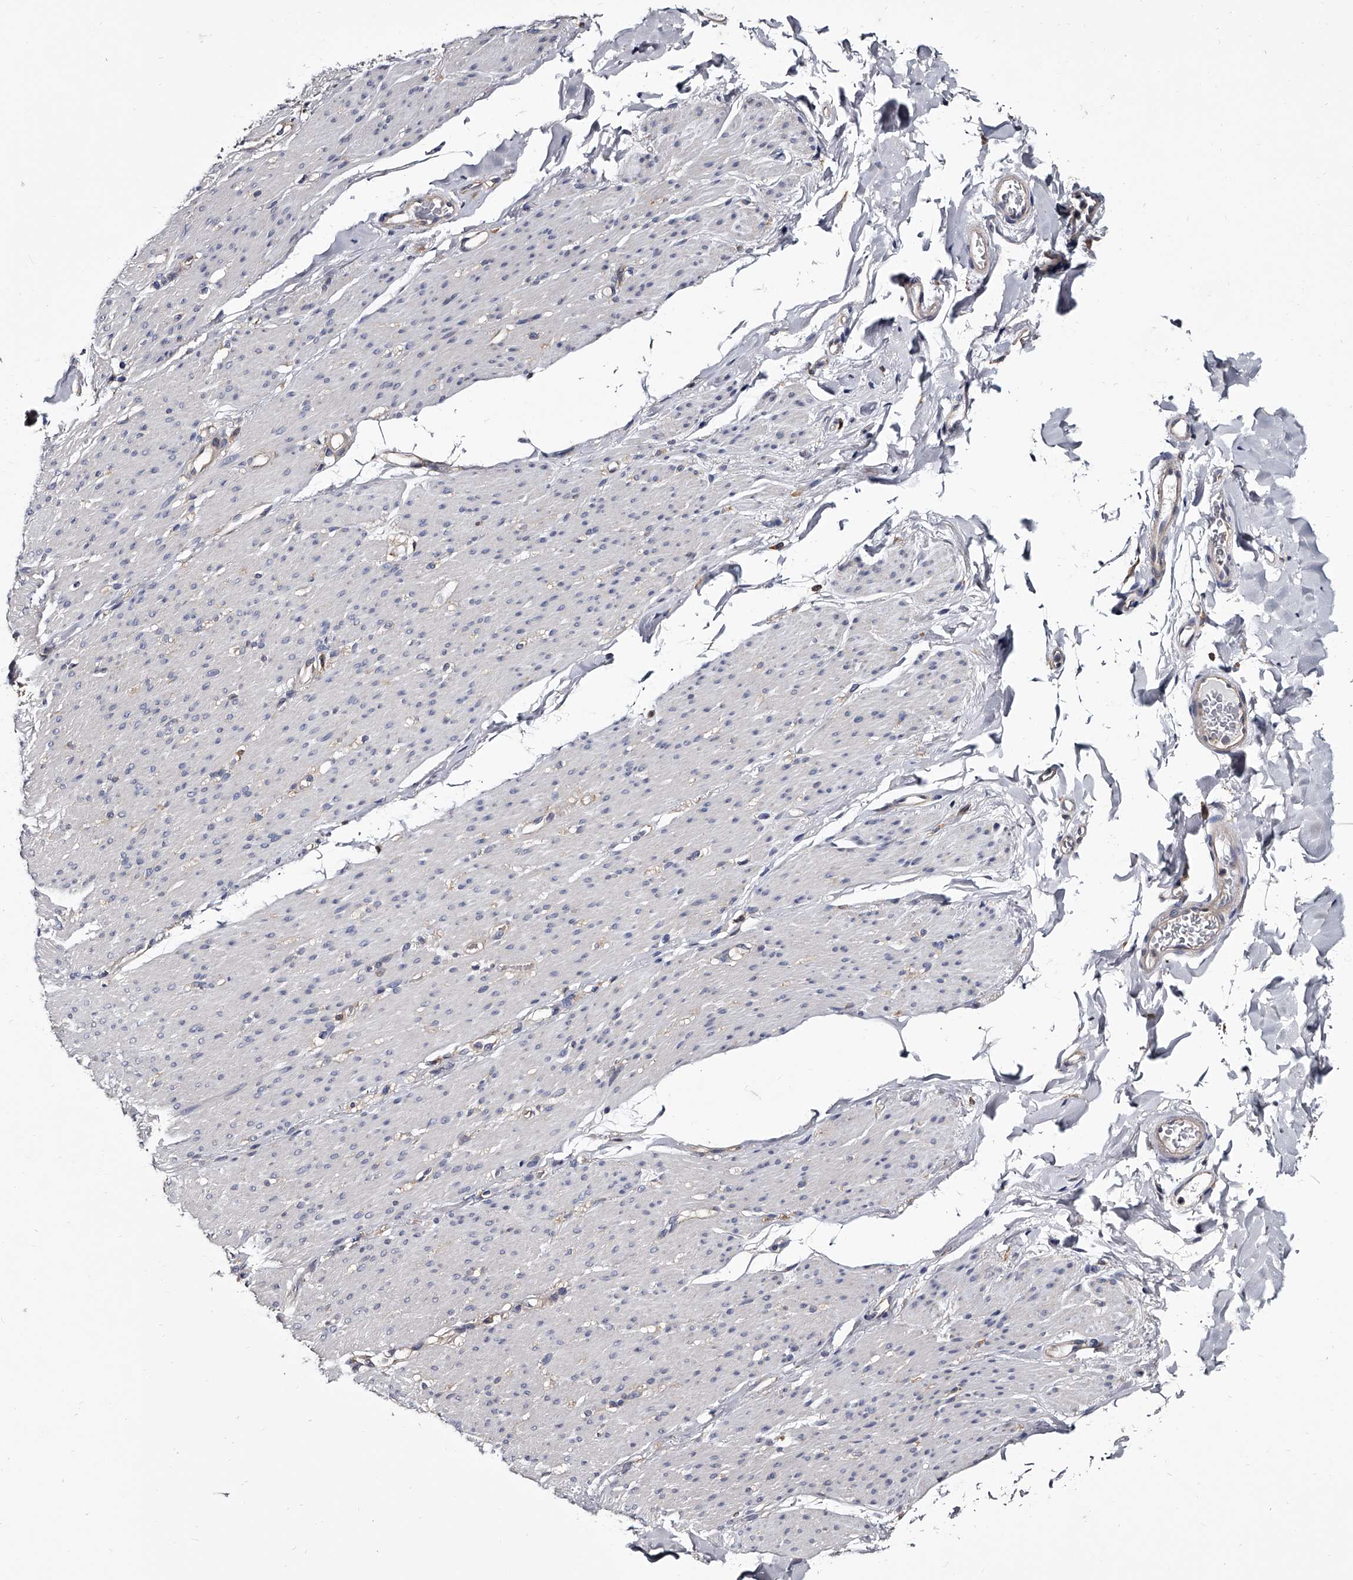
{"staining": {"intensity": "negative", "quantity": "none", "location": "none"}, "tissue": "smooth muscle", "cell_type": "Smooth muscle cells", "image_type": "normal", "snomed": [{"axis": "morphology", "description": "Normal tissue, NOS"}, {"axis": "topography", "description": "Colon"}, {"axis": "topography", "description": "Peripheral nerve tissue"}], "caption": "A micrograph of human smooth muscle is negative for staining in smooth muscle cells.", "gene": "GAPVD1", "patient": {"sex": "female", "age": 61}}